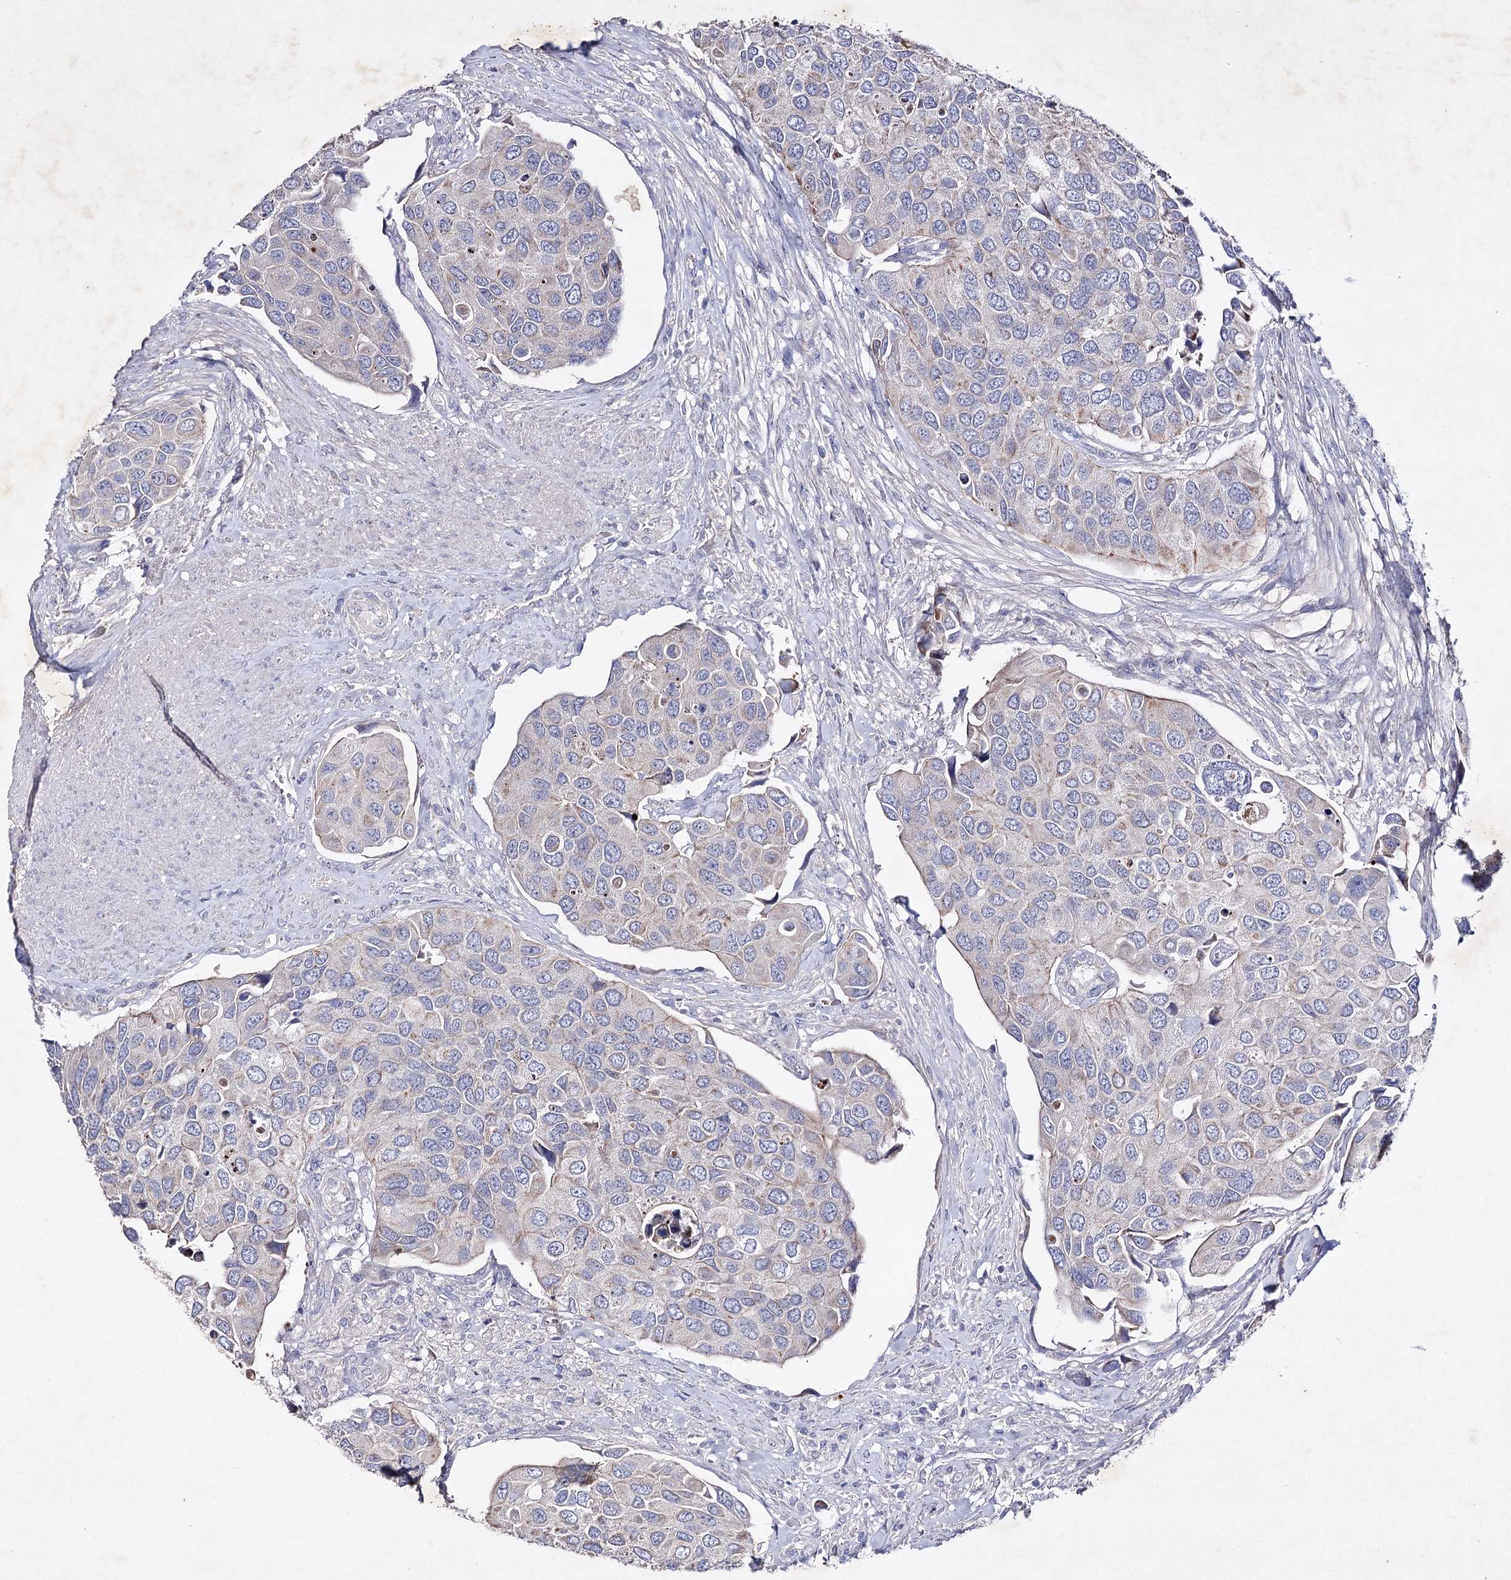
{"staining": {"intensity": "negative", "quantity": "none", "location": "none"}, "tissue": "urothelial cancer", "cell_type": "Tumor cells", "image_type": "cancer", "snomed": [{"axis": "morphology", "description": "Urothelial carcinoma, High grade"}, {"axis": "topography", "description": "Urinary bladder"}], "caption": "A high-resolution image shows IHC staining of high-grade urothelial carcinoma, which reveals no significant staining in tumor cells.", "gene": "COX15", "patient": {"sex": "male", "age": 74}}